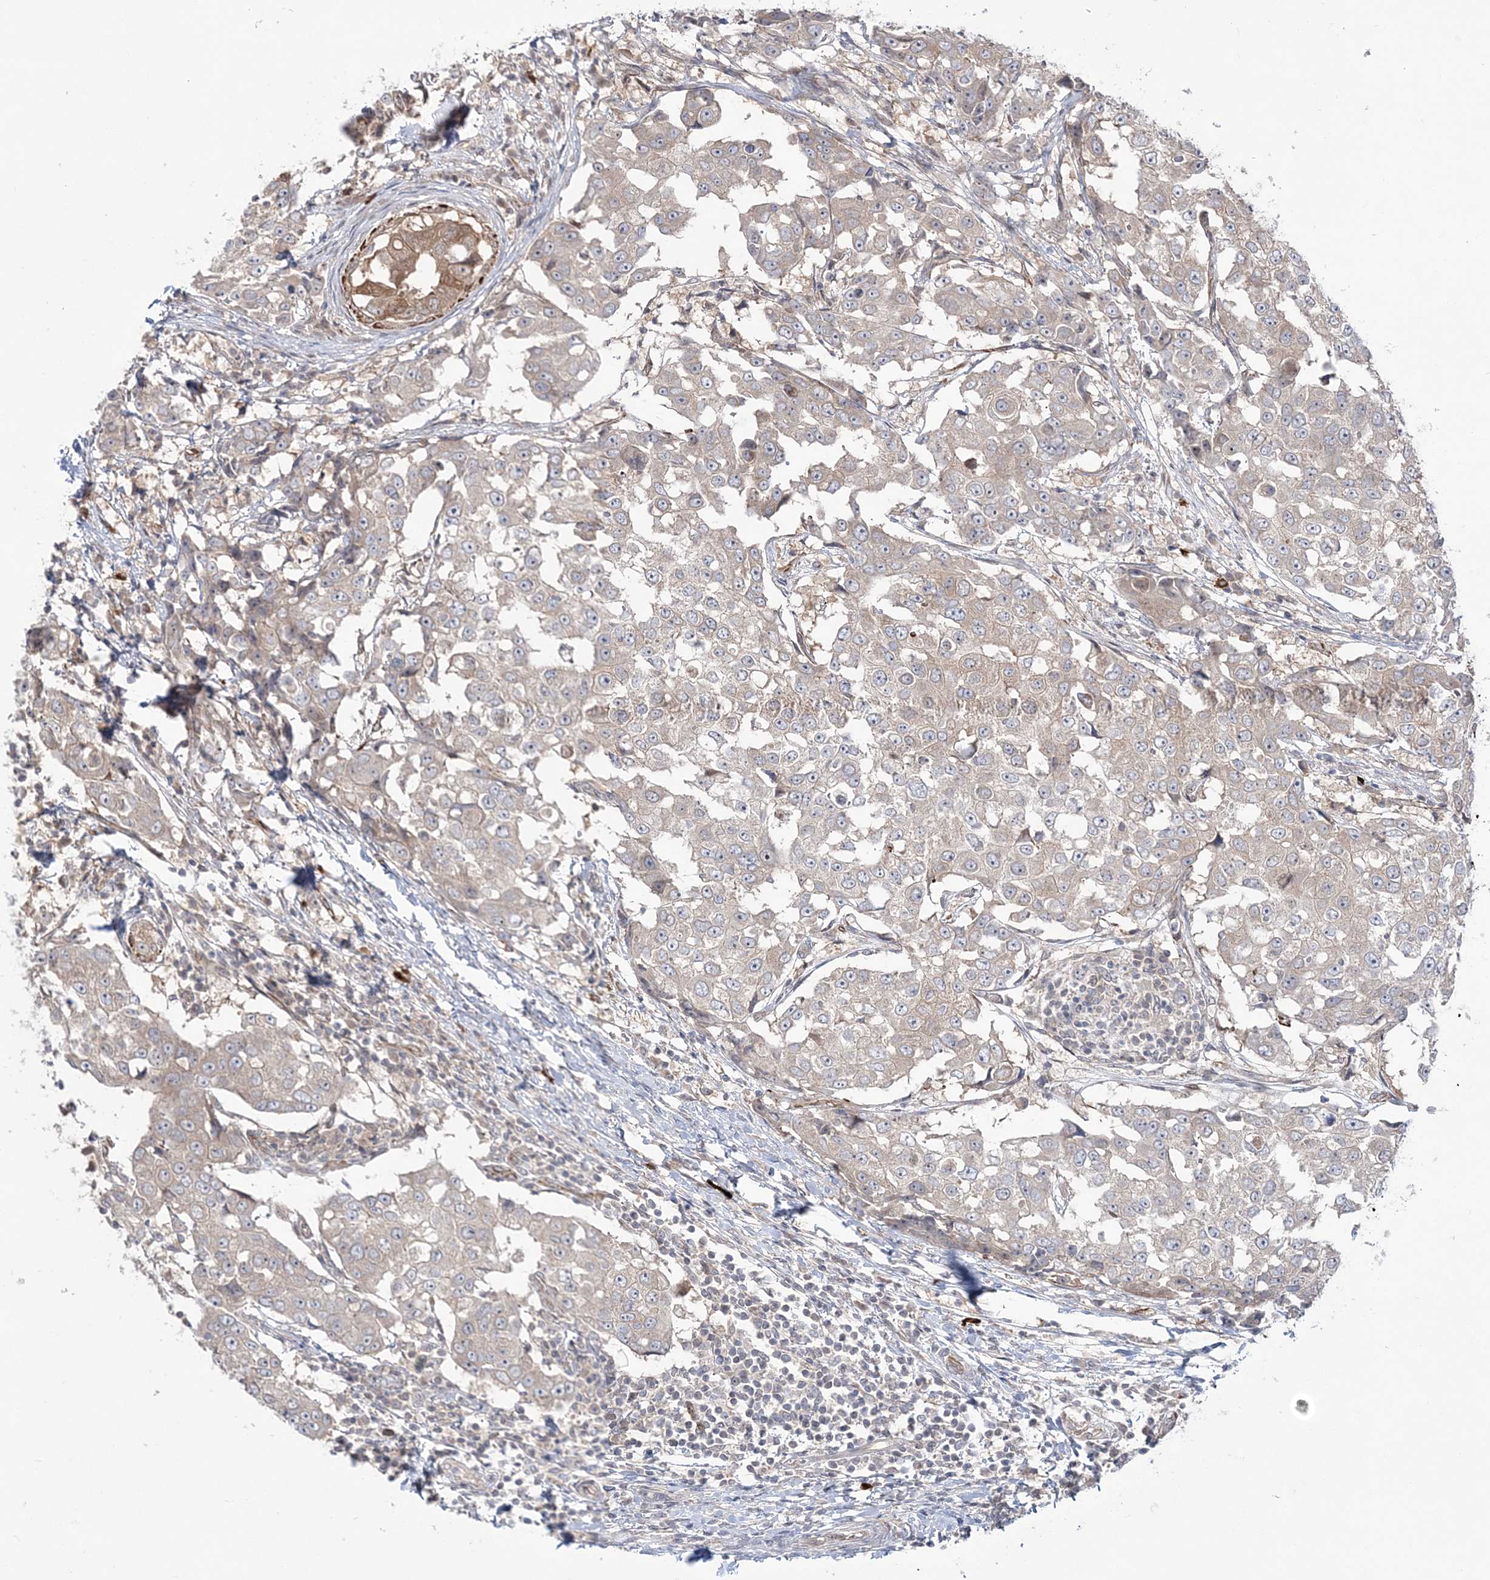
{"staining": {"intensity": "negative", "quantity": "none", "location": "none"}, "tissue": "breast cancer", "cell_type": "Tumor cells", "image_type": "cancer", "snomed": [{"axis": "morphology", "description": "Duct carcinoma"}, {"axis": "topography", "description": "Breast"}], "caption": "The histopathology image displays no staining of tumor cells in invasive ductal carcinoma (breast).", "gene": "DHX57", "patient": {"sex": "female", "age": 27}}